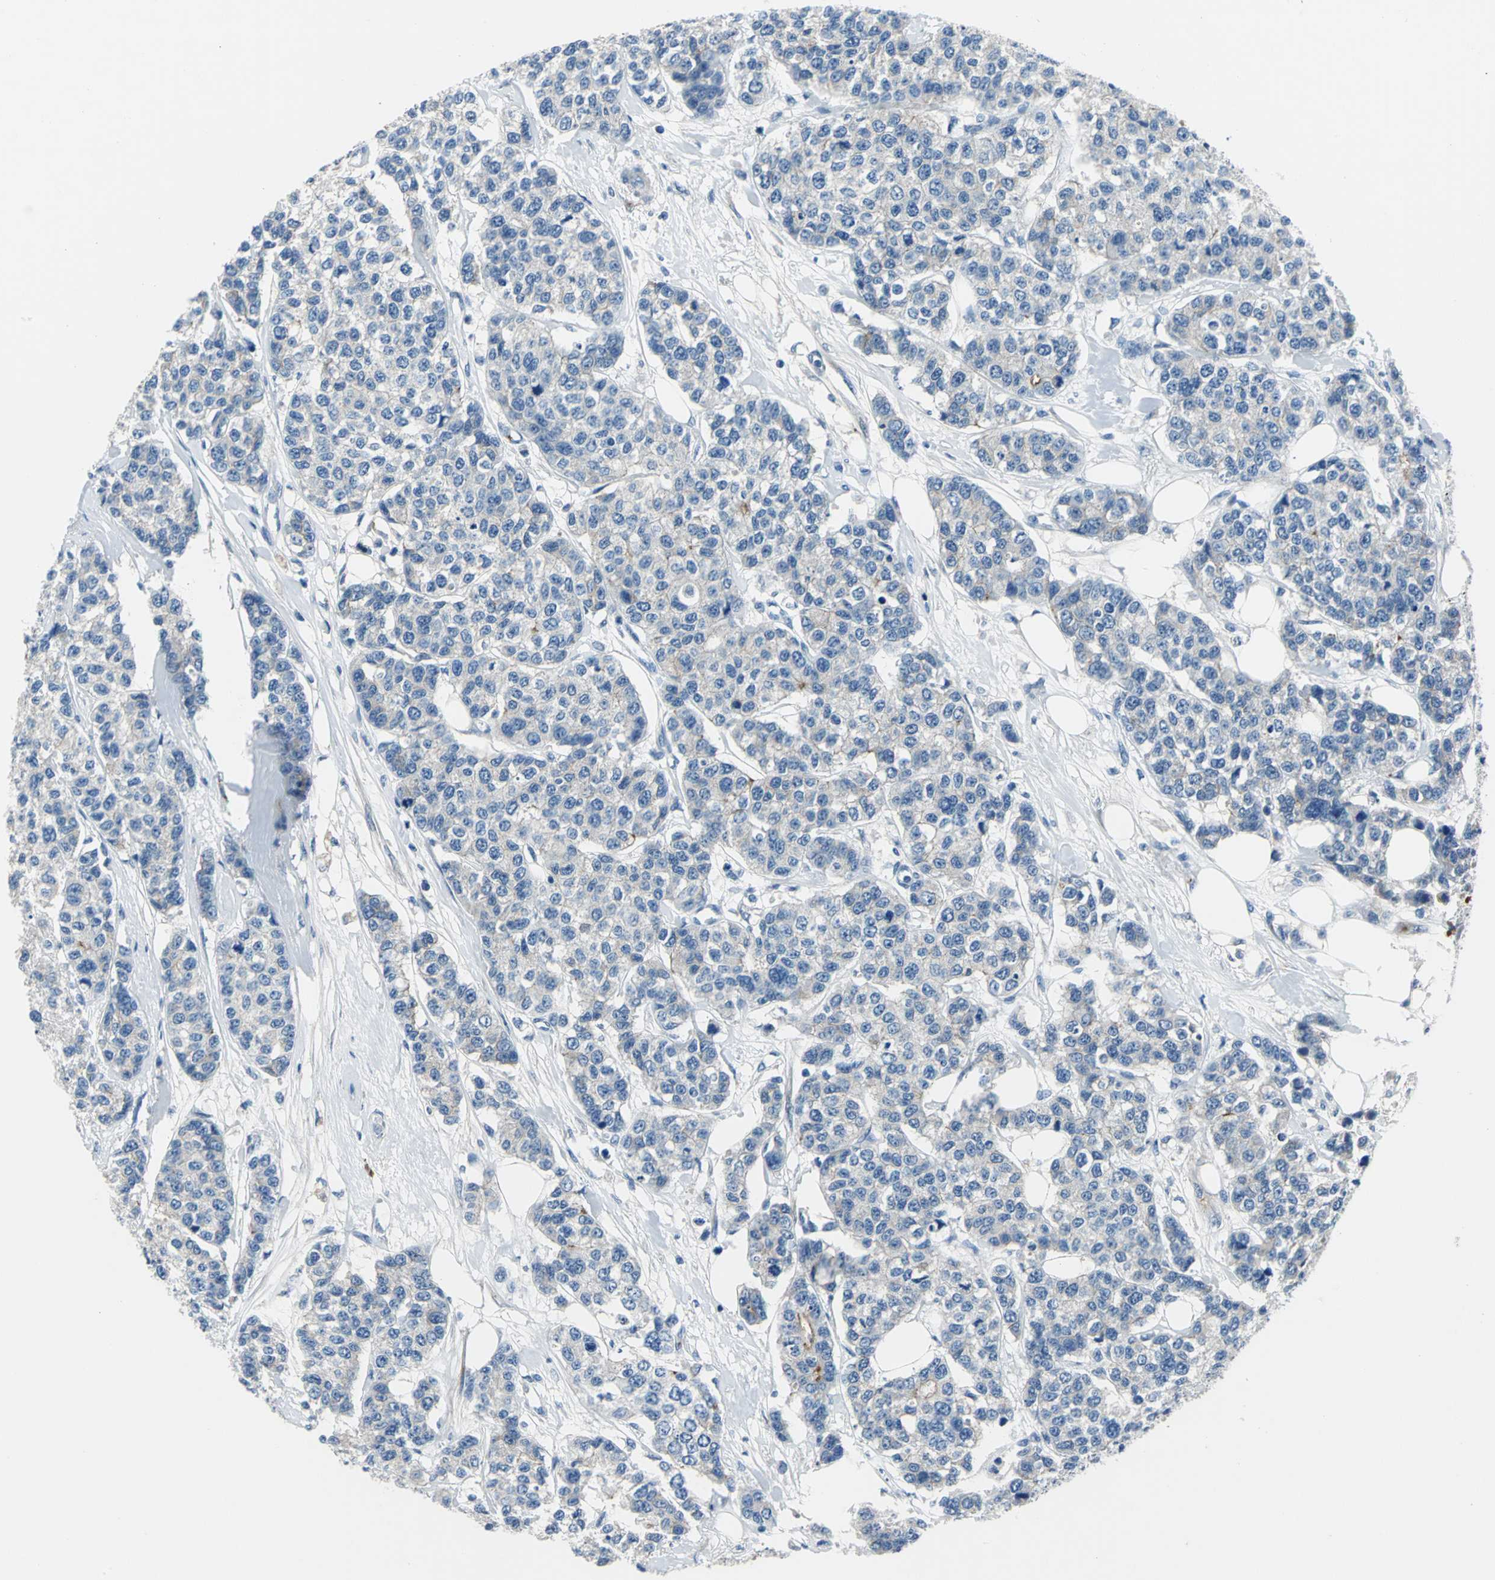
{"staining": {"intensity": "negative", "quantity": "none", "location": "none"}, "tissue": "breast cancer", "cell_type": "Tumor cells", "image_type": "cancer", "snomed": [{"axis": "morphology", "description": "Duct carcinoma"}, {"axis": "topography", "description": "Breast"}], "caption": "Histopathology image shows no protein expression in tumor cells of breast intraductal carcinoma tissue.", "gene": "SELP", "patient": {"sex": "female", "age": 51}}